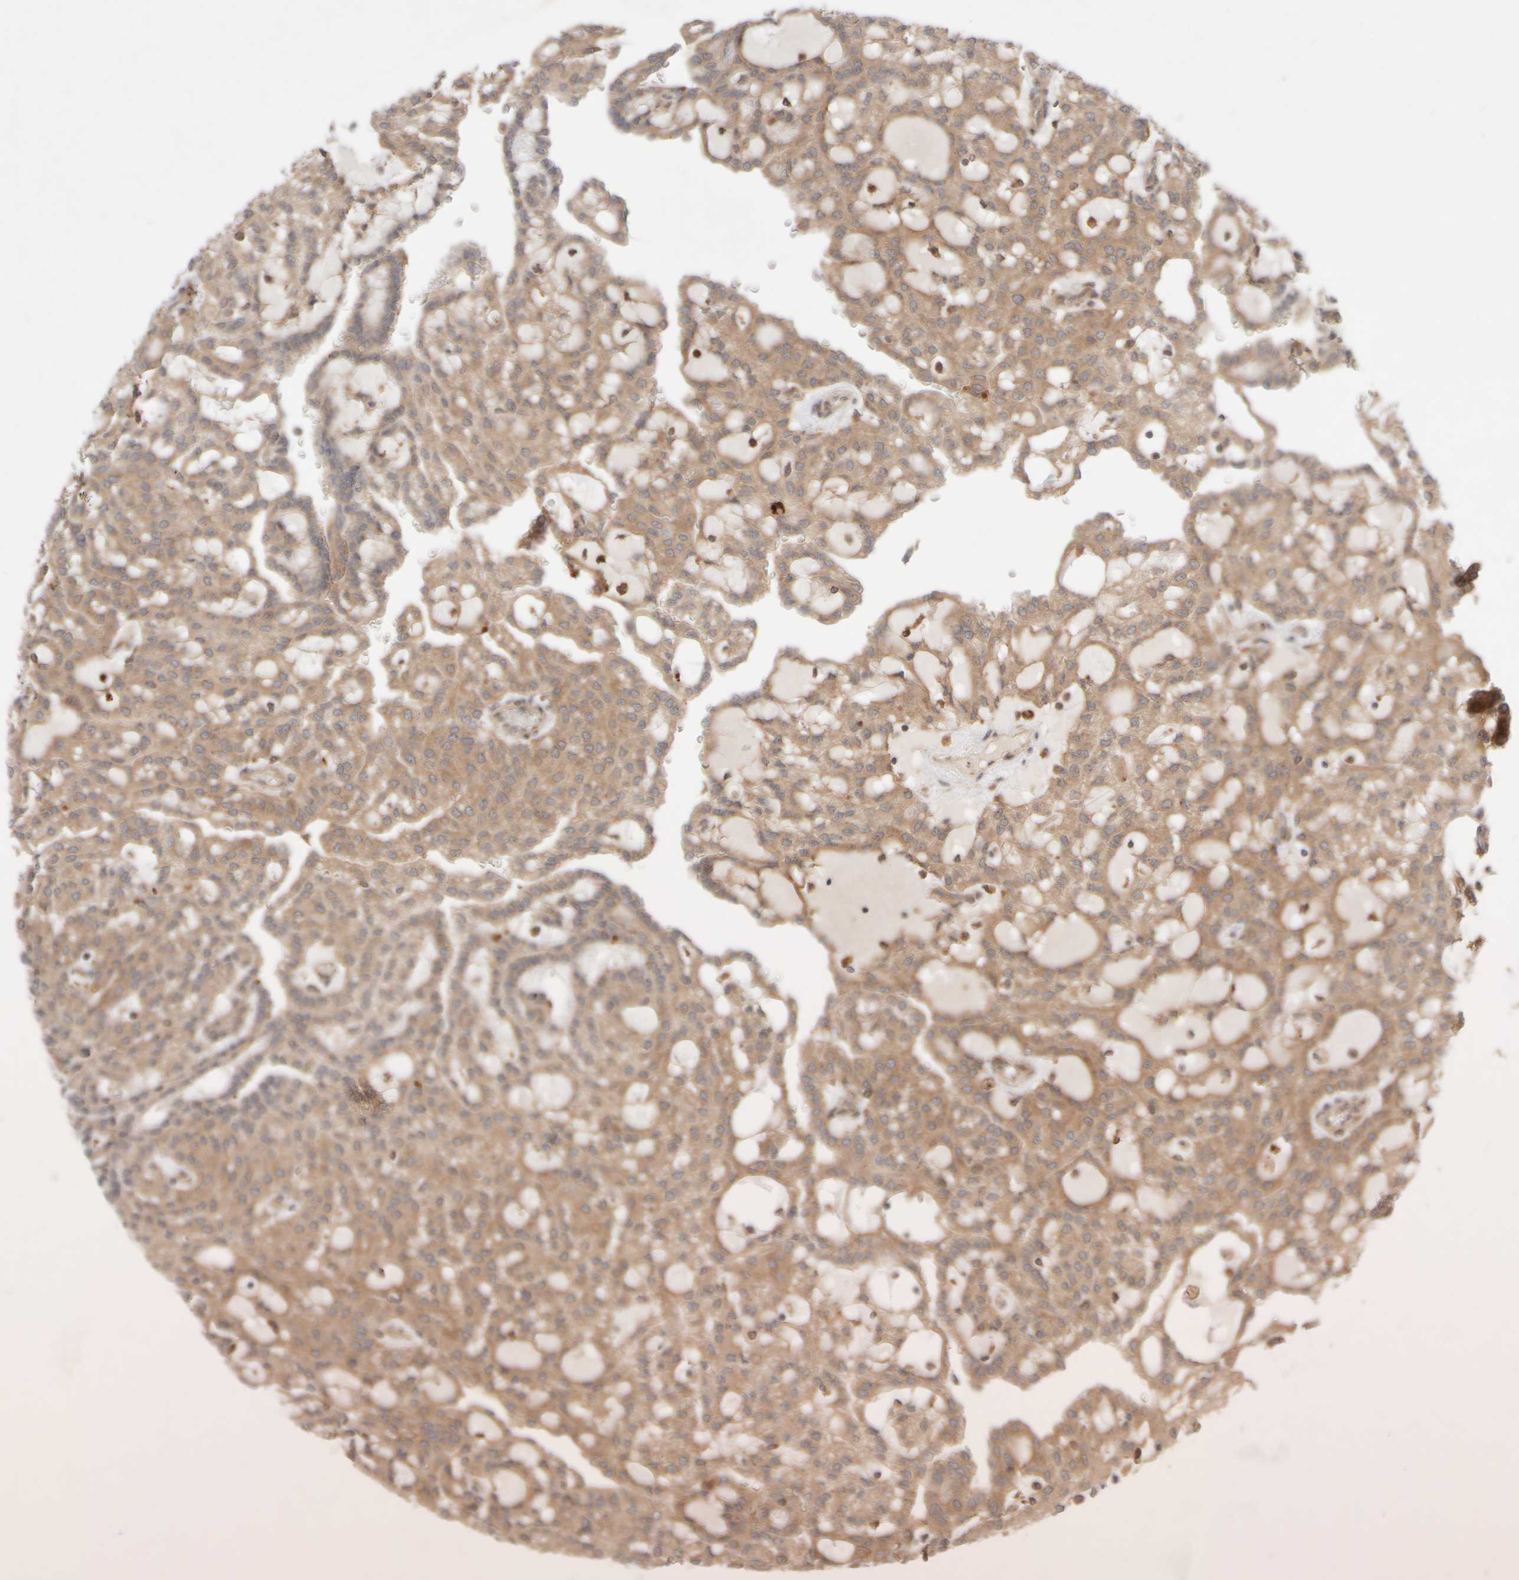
{"staining": {"intensity": "moderate", "quantity": ">75%", "location": "cytoplasmic/membranous"}, "tissue": "renal cancer", "cell_type": "Tumor cells", "image_type": "cancer", "snomed": [{"axis": "morphology", "description": "Adenocarcinoma, NOS"}, {"axis": "topography", "description": "Kidney"}], "caption": "The image displays a brown stain indicating the presence of a protein in the cytoplasmic/membranous of tumor cells in renal cancer. Using DAB (brown) and hematoxylin (blue) stains, captured at high magnification using brightfield microscopy.", "gene": "GCN1", "patient": {"sex": "male", "age": 63}}